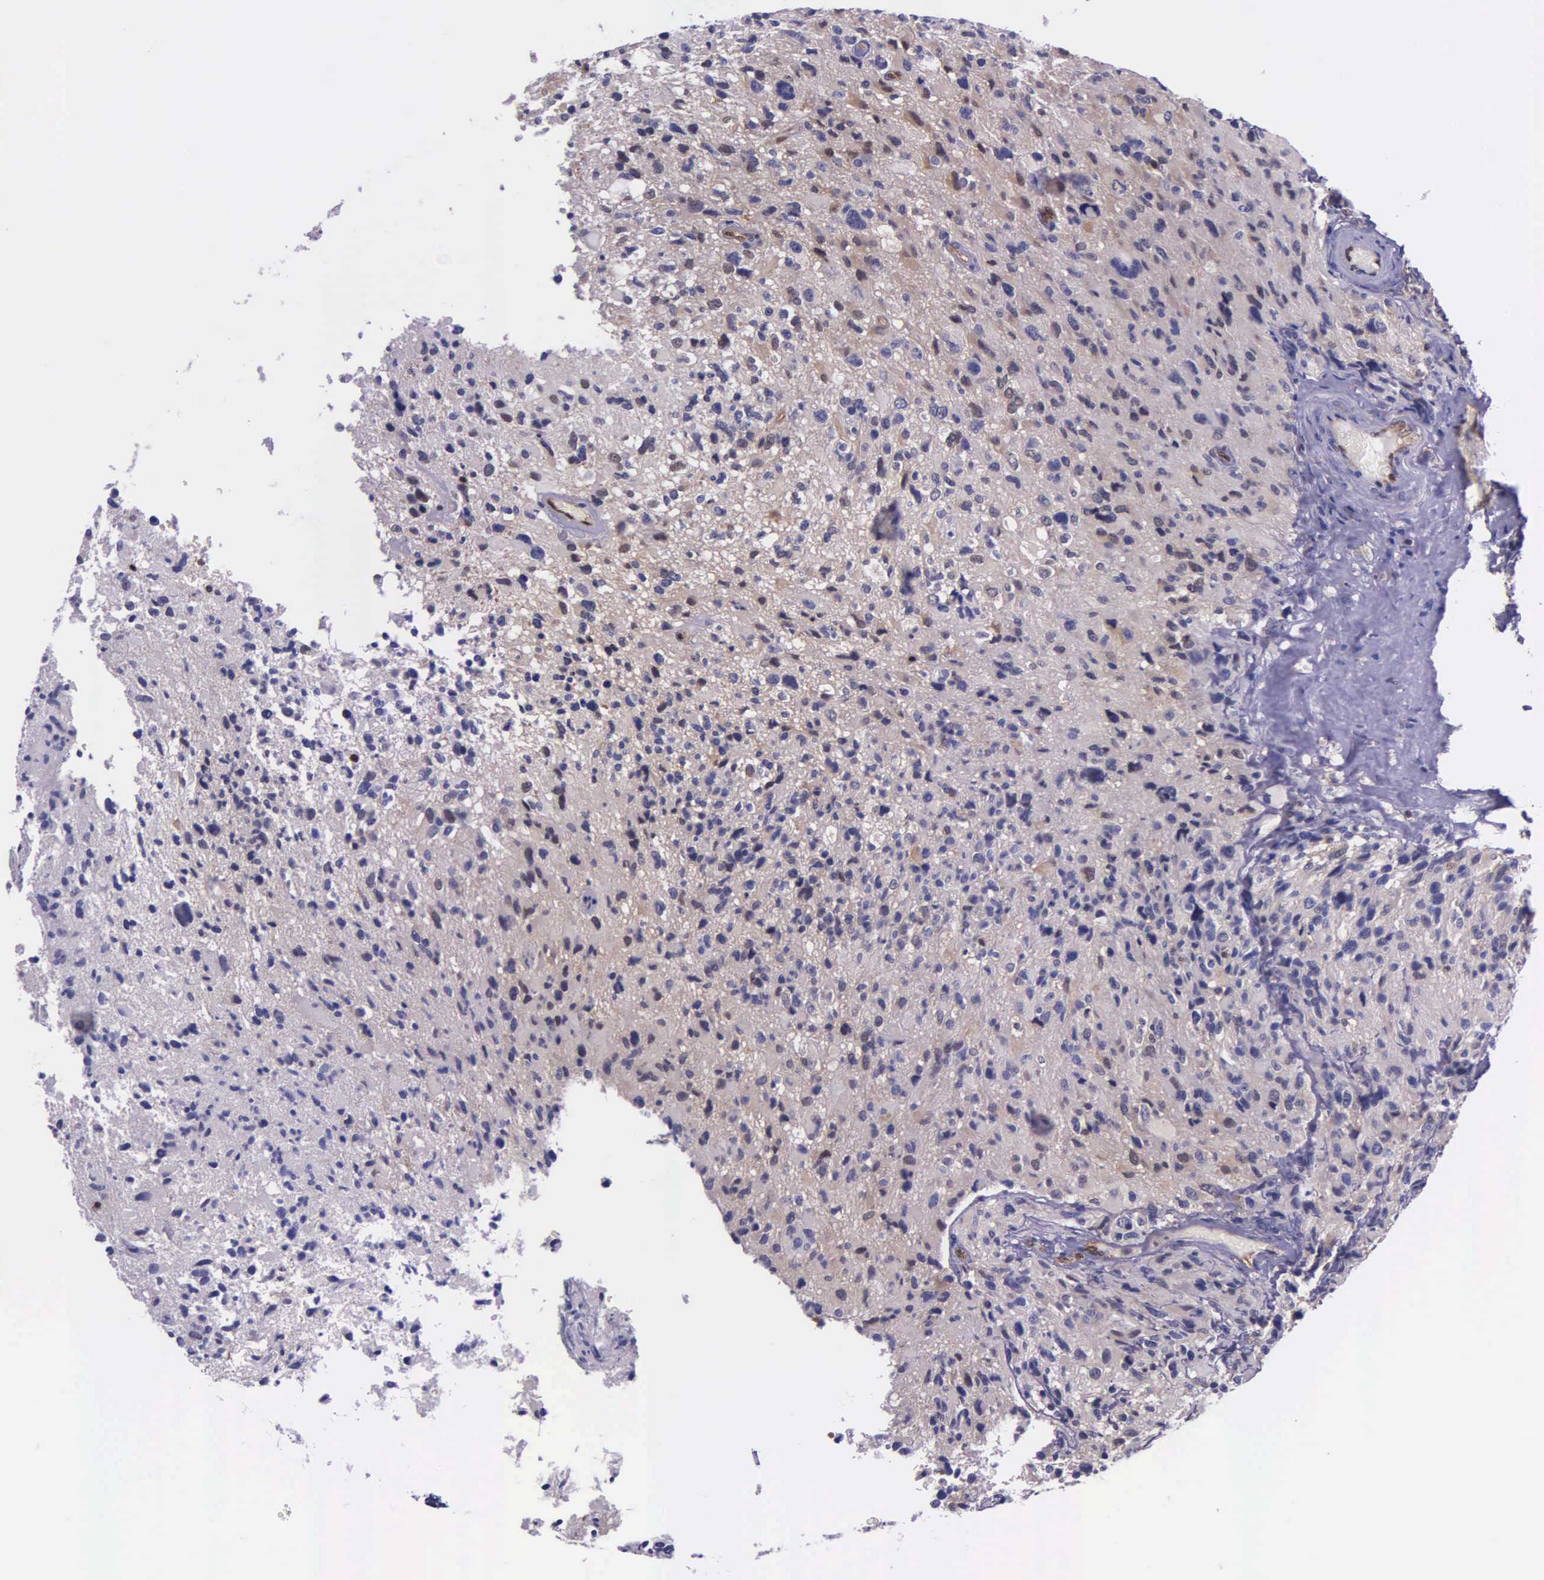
{"staining": {"intensity": "weak", "quantity": ">75%", "location": "cytoplasmic/membranous"}, "tissue": "glioma", "cell_type": "Tumor cells", "image_type": "cancer", "snomed": [{"axis": "morphology", "description": "Glioma, malignant, High grade"}, {"axis": "topography", "description": "Brain"}], "caption": "Immunohistochemistry image of neoplastic tissue: human malignant glioma (high-grade) stained using immunohistochemistry exhibits low levels of weak protein expression localized specifically in the cytoplasmic/membranous of tumor cells, appearing as a cytoplasmic/membranous brown color.", "gene": "GMPR2", "patient": {"sex": "male", "age": 69}}